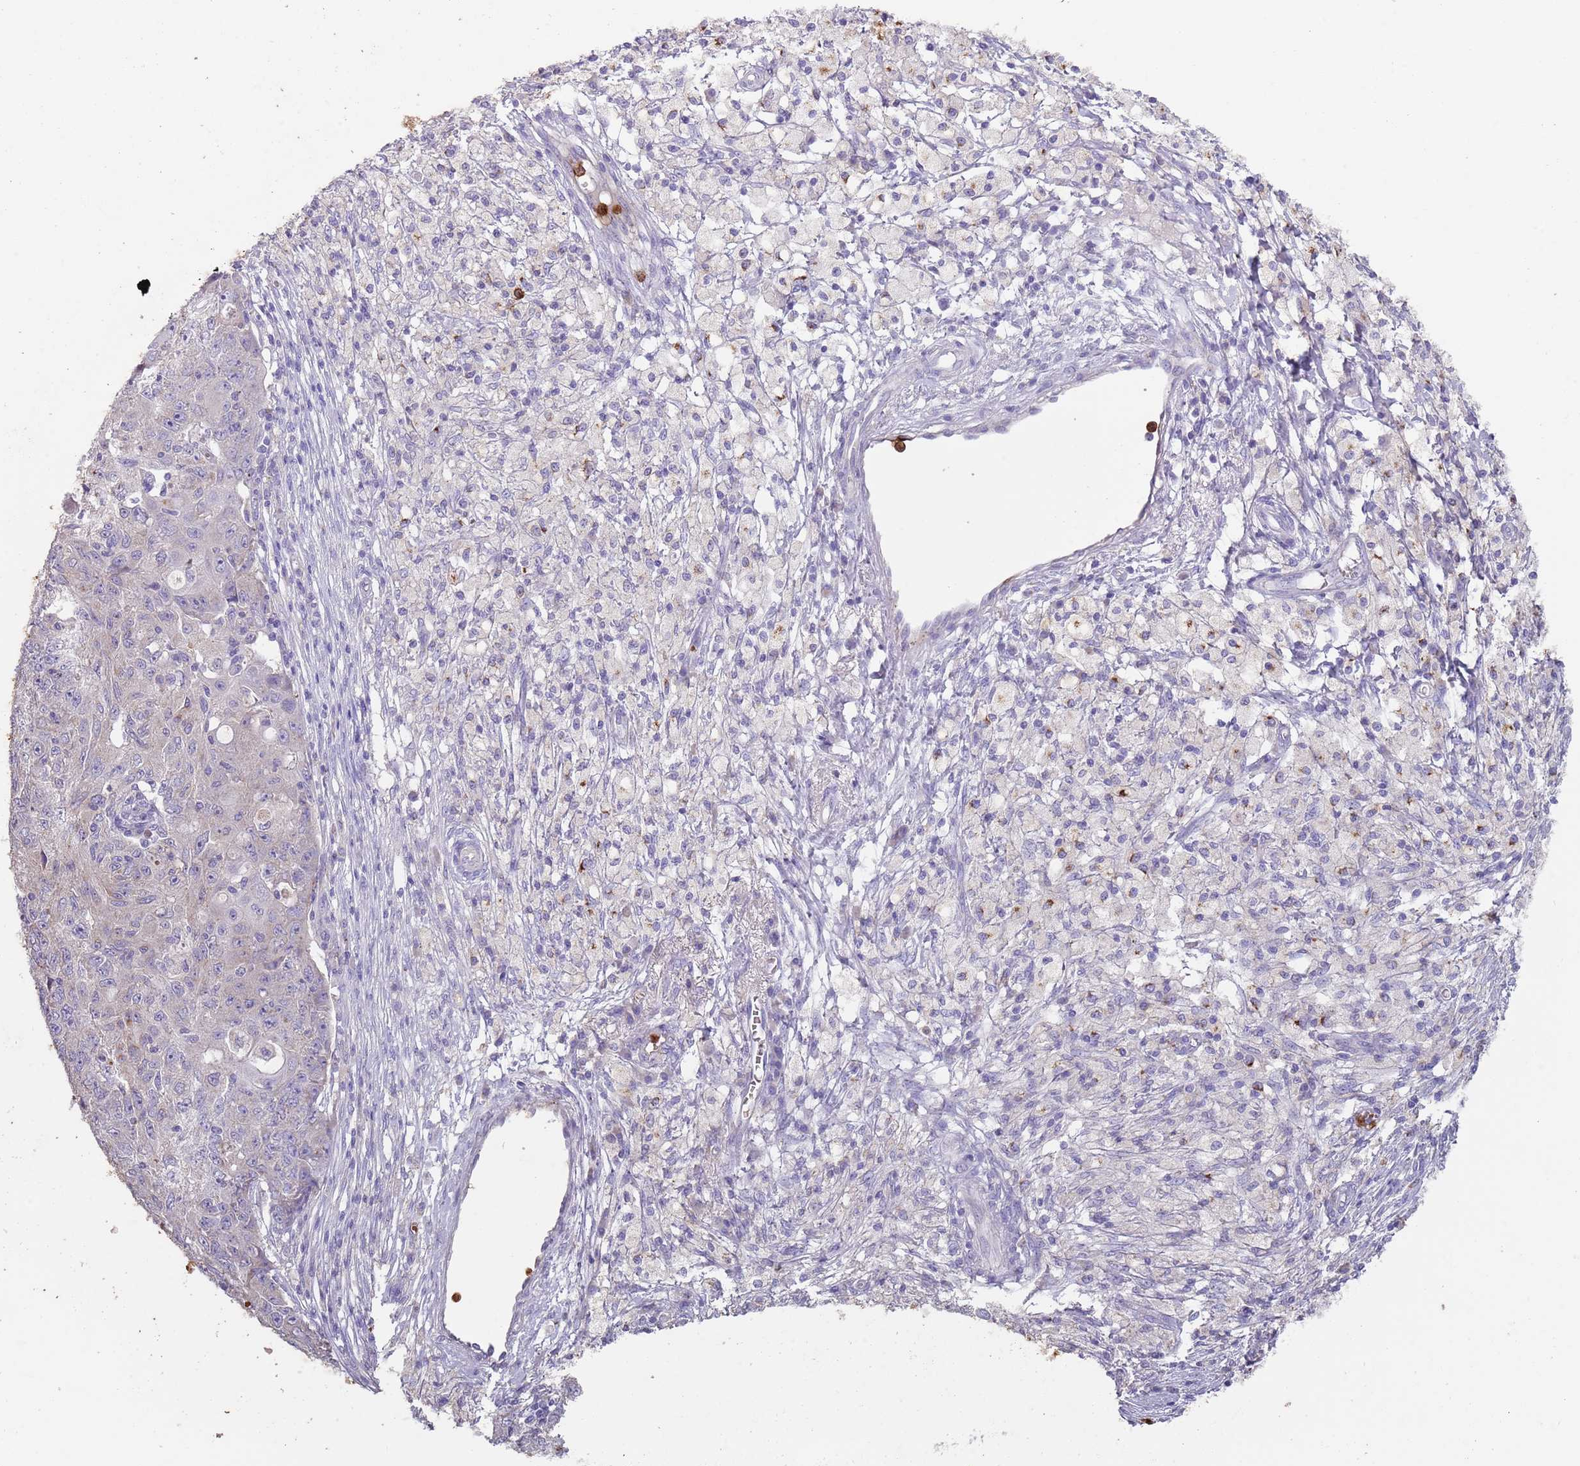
{"staining": {"intensity": "negative", "quantity": "none", "location": "none"}, "tissue": "ovarian cancer", "cell_type": "Tumor cells", "image_type": "cancer", "snomed": [{"axis": "morphology", "description": "Carcinoma, endometroid"}, {"axis": "topography", "description": "Ovary"}], "caption": "High magnification brightfield microscopy of ovarian endometroid carcinoma stained with DAB (brown) and counterstained with hematoxylin (blue): tumor cells show no significant expression.", "gene": "TMEM251", "patient": {"sex": "female", "age": 42}}